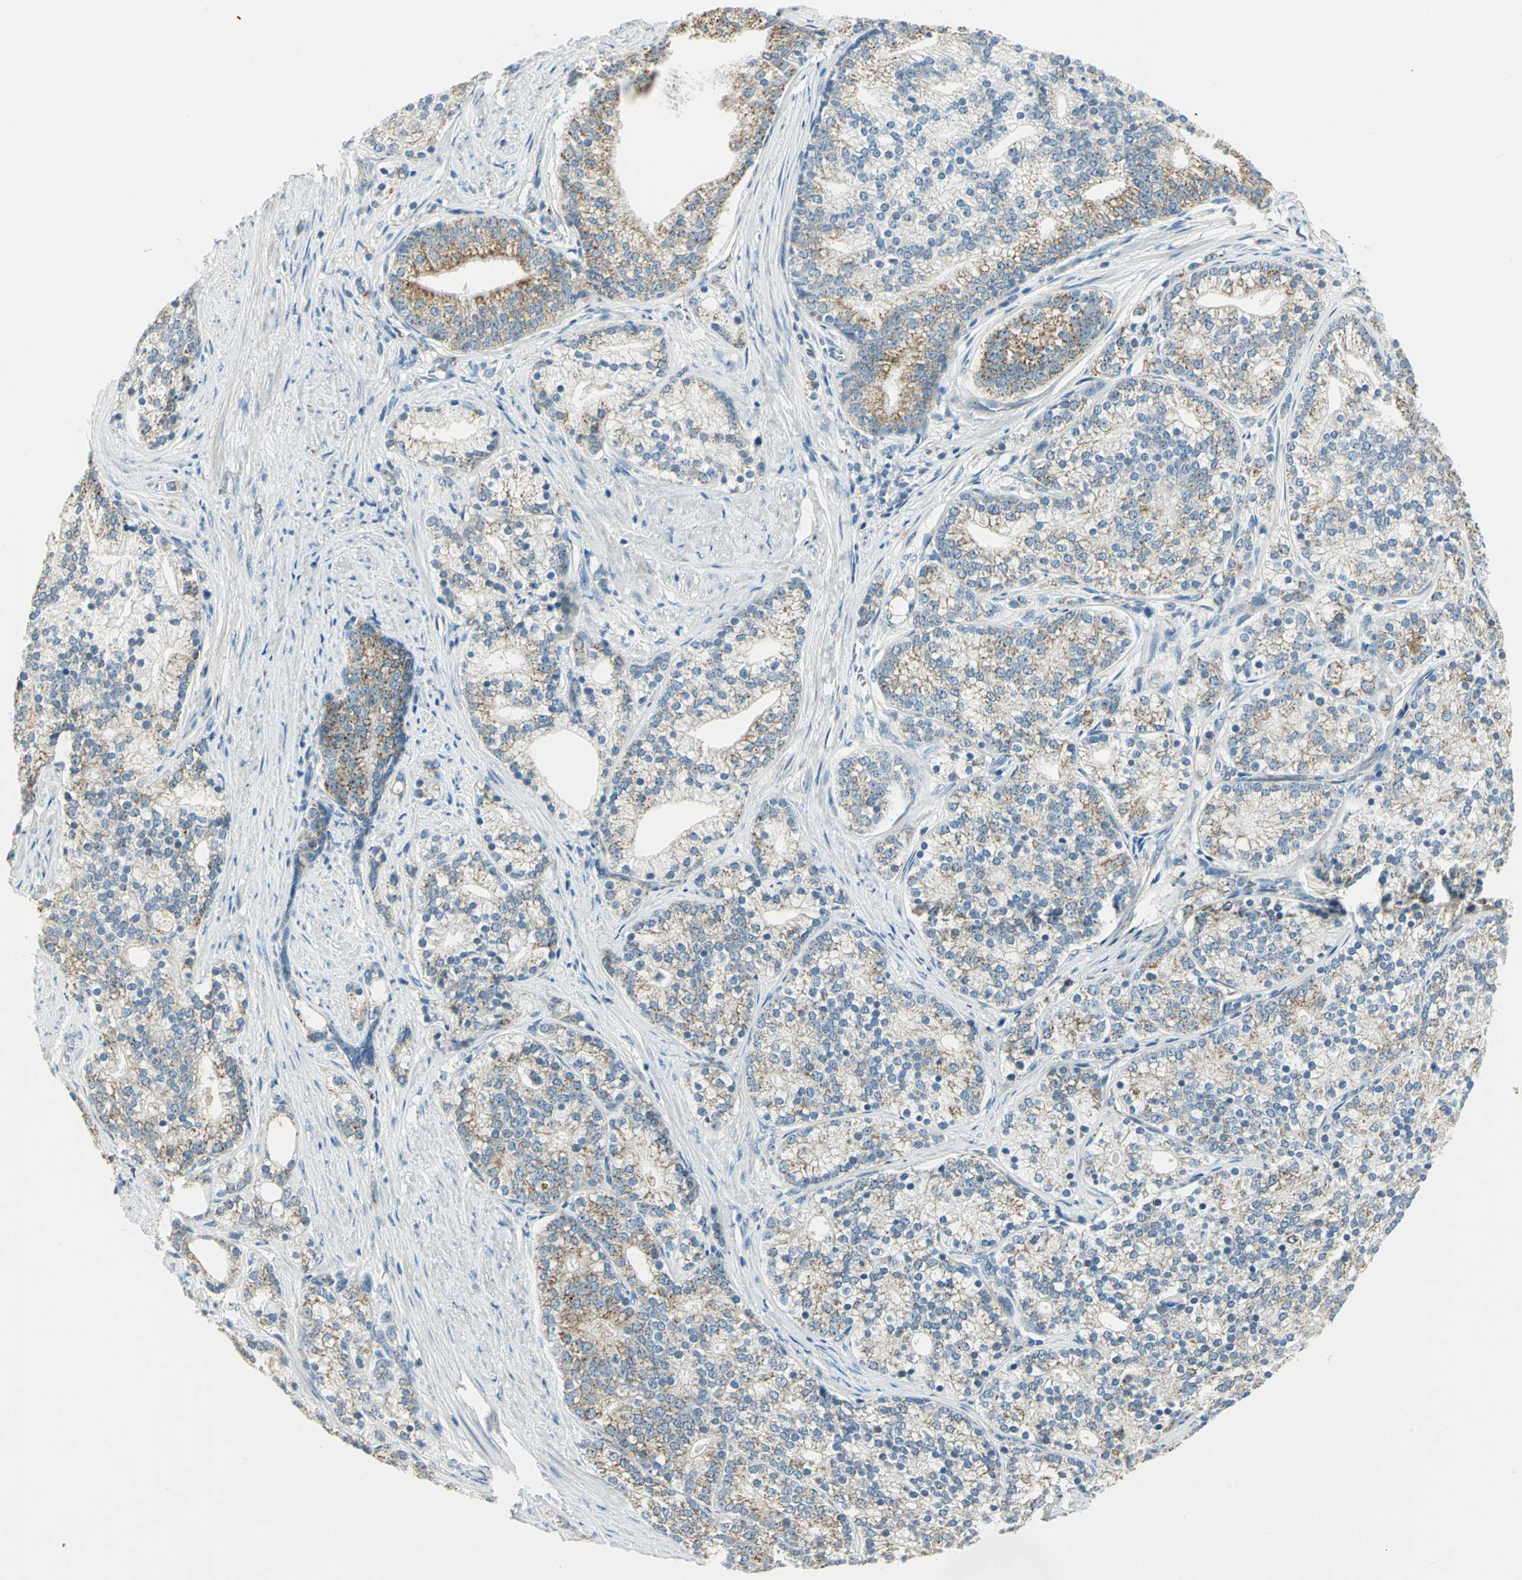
{"staining": {"intensity": "moderate", "quantity": "25%-75%", "location": "cytoplasmic/membranous"}, "tissue": "prostate cancer", "cell_type": "Tumor cells", "image_type": "cancer", "snomed": [{"axis": "morphology", "description": "Adenocarcinoma, Low grade"}, {"axis": "topography", "description": "Prostate"}], "caption": "Human low-grade adenocarcinoma (prostate) stained with a protein marker exhibits moderate staining in tumor cells.", "gene": "ACADM", "patient": {"sex": "male", "age": 71}}